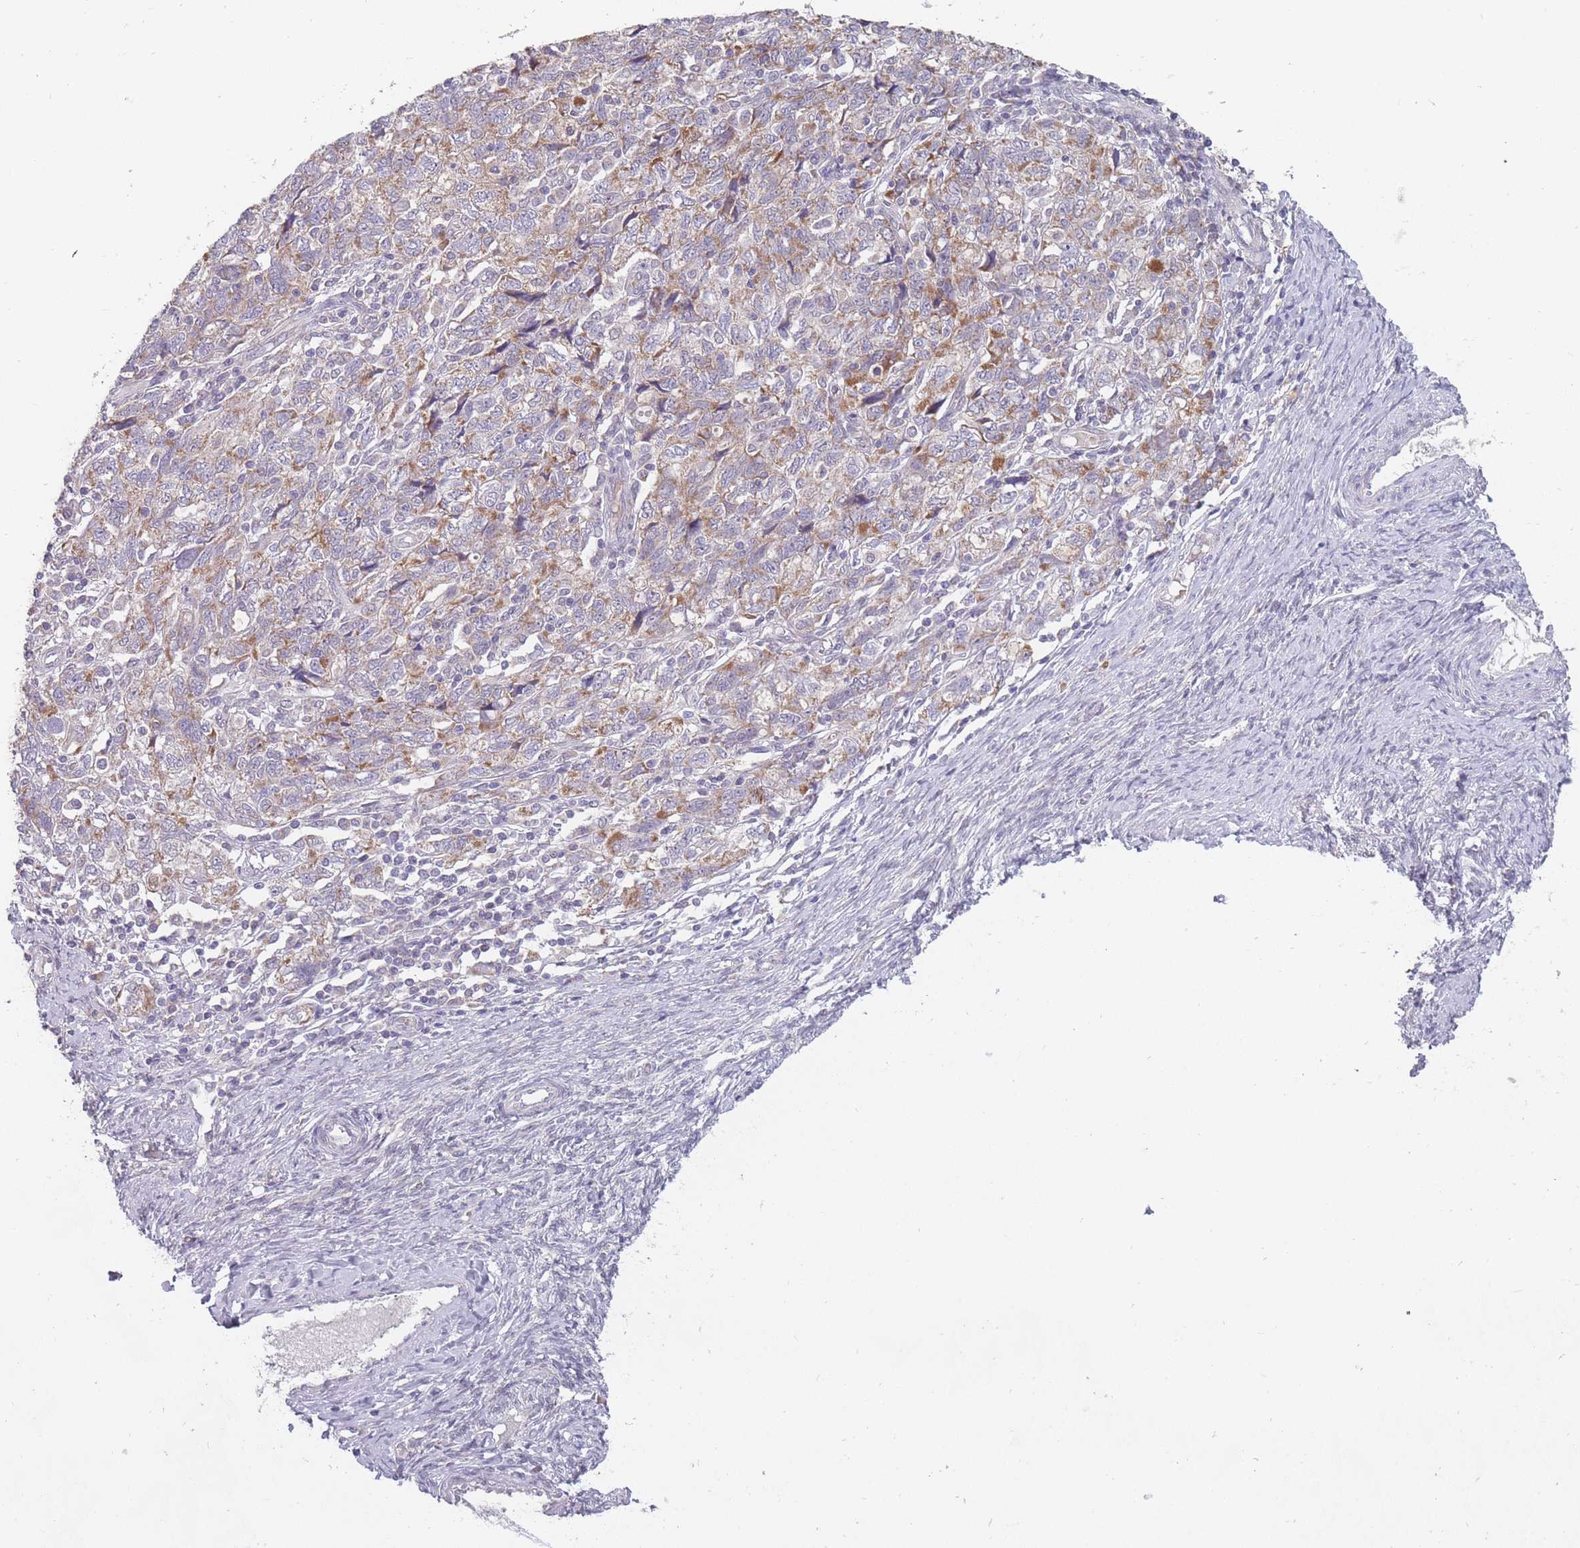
{"staining": {"intensity": "moderate", "quantity": "25%-75%", "location": "cytoplasmic/membranous"}, "tissue": "ovarian cancer", "cell_type": "Tumor cells", "image_type": "cancer", "snomed": [{"axis": "morphology", "description": "Carcinoma, NOS"}, {"axis": "morphology", "description": "Cystadenocarcinoma, serous, NOS"}, {"axis": "topography", "description": "Ovary"}], "caption": "Ovarian cancer stained with DAB (3,3'-diaminobenzidine) IHC displays medium levels of moderate cytoplasmic/membranous expression in about 25%-75% of tumor cells. The staining was performed using DAB (3,3'-diaminobenzidine), with brown indicating positive protein expression. Nuclei are stained blue with hematoxylin.", "gene": "PEX7", "patient": {"sex": "female", "age": 69}}